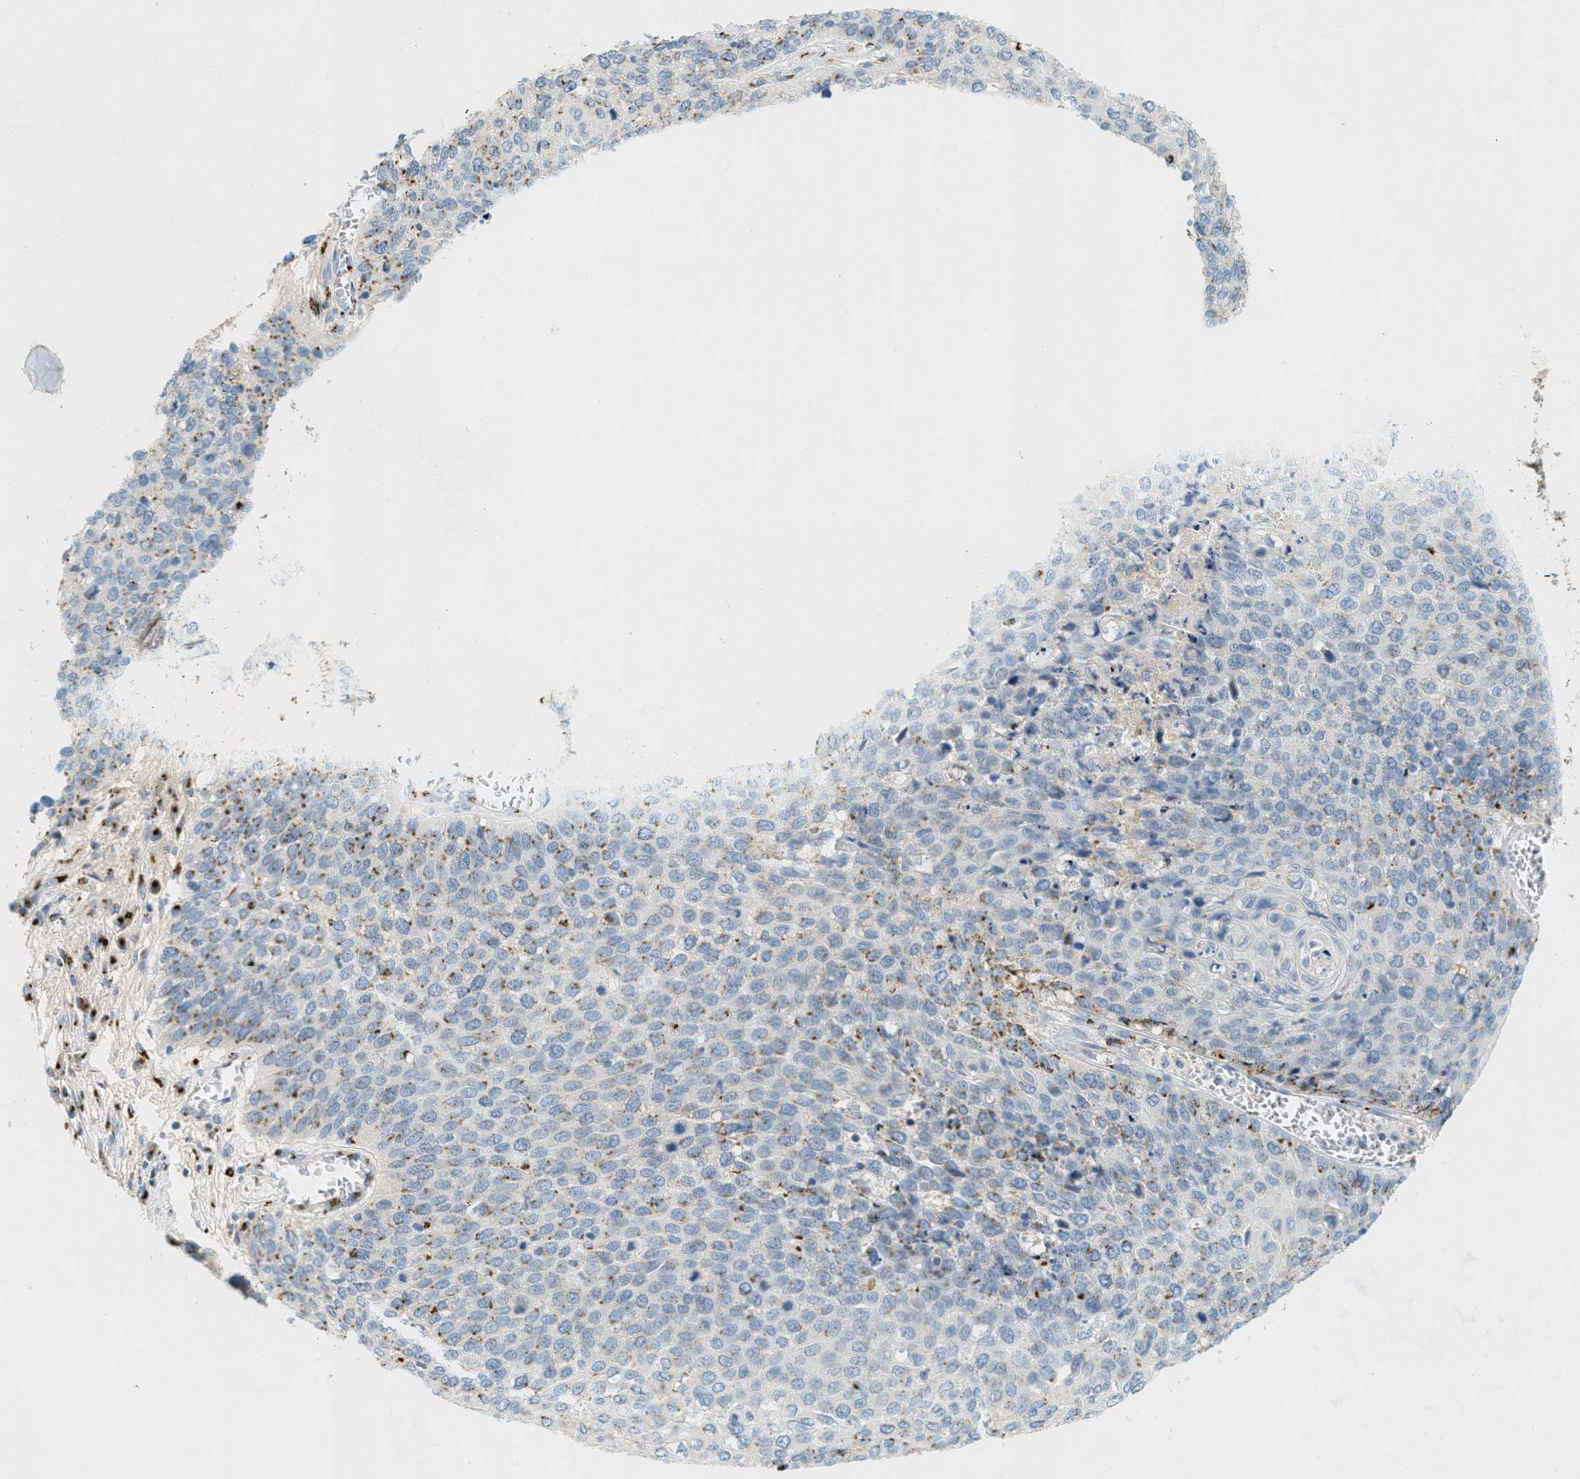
{"staining": {"intensity": "weak", "quantity": "<25%", "location": "cytoplasmic/membranous"}, "tissue": "cervical cancer", "cell_type": "Tumor cells", "image_type": "cancer", "snomed": [{"axis": "morphology", "description": "Squamous cell carcinoma, NOS"}, {"axis": "topography", "description": "Cervix"}], "caption": "Tumor cells show no significant positivity in squamous cell carcinoma (cervical). Brightfield microscopy of immunohistochemistry stained with DAB (brown) and hematoxylin (blue), captured at high magnification.", "gene": "ENTPD4", "patient": {"sex": "female", "age": 39}}